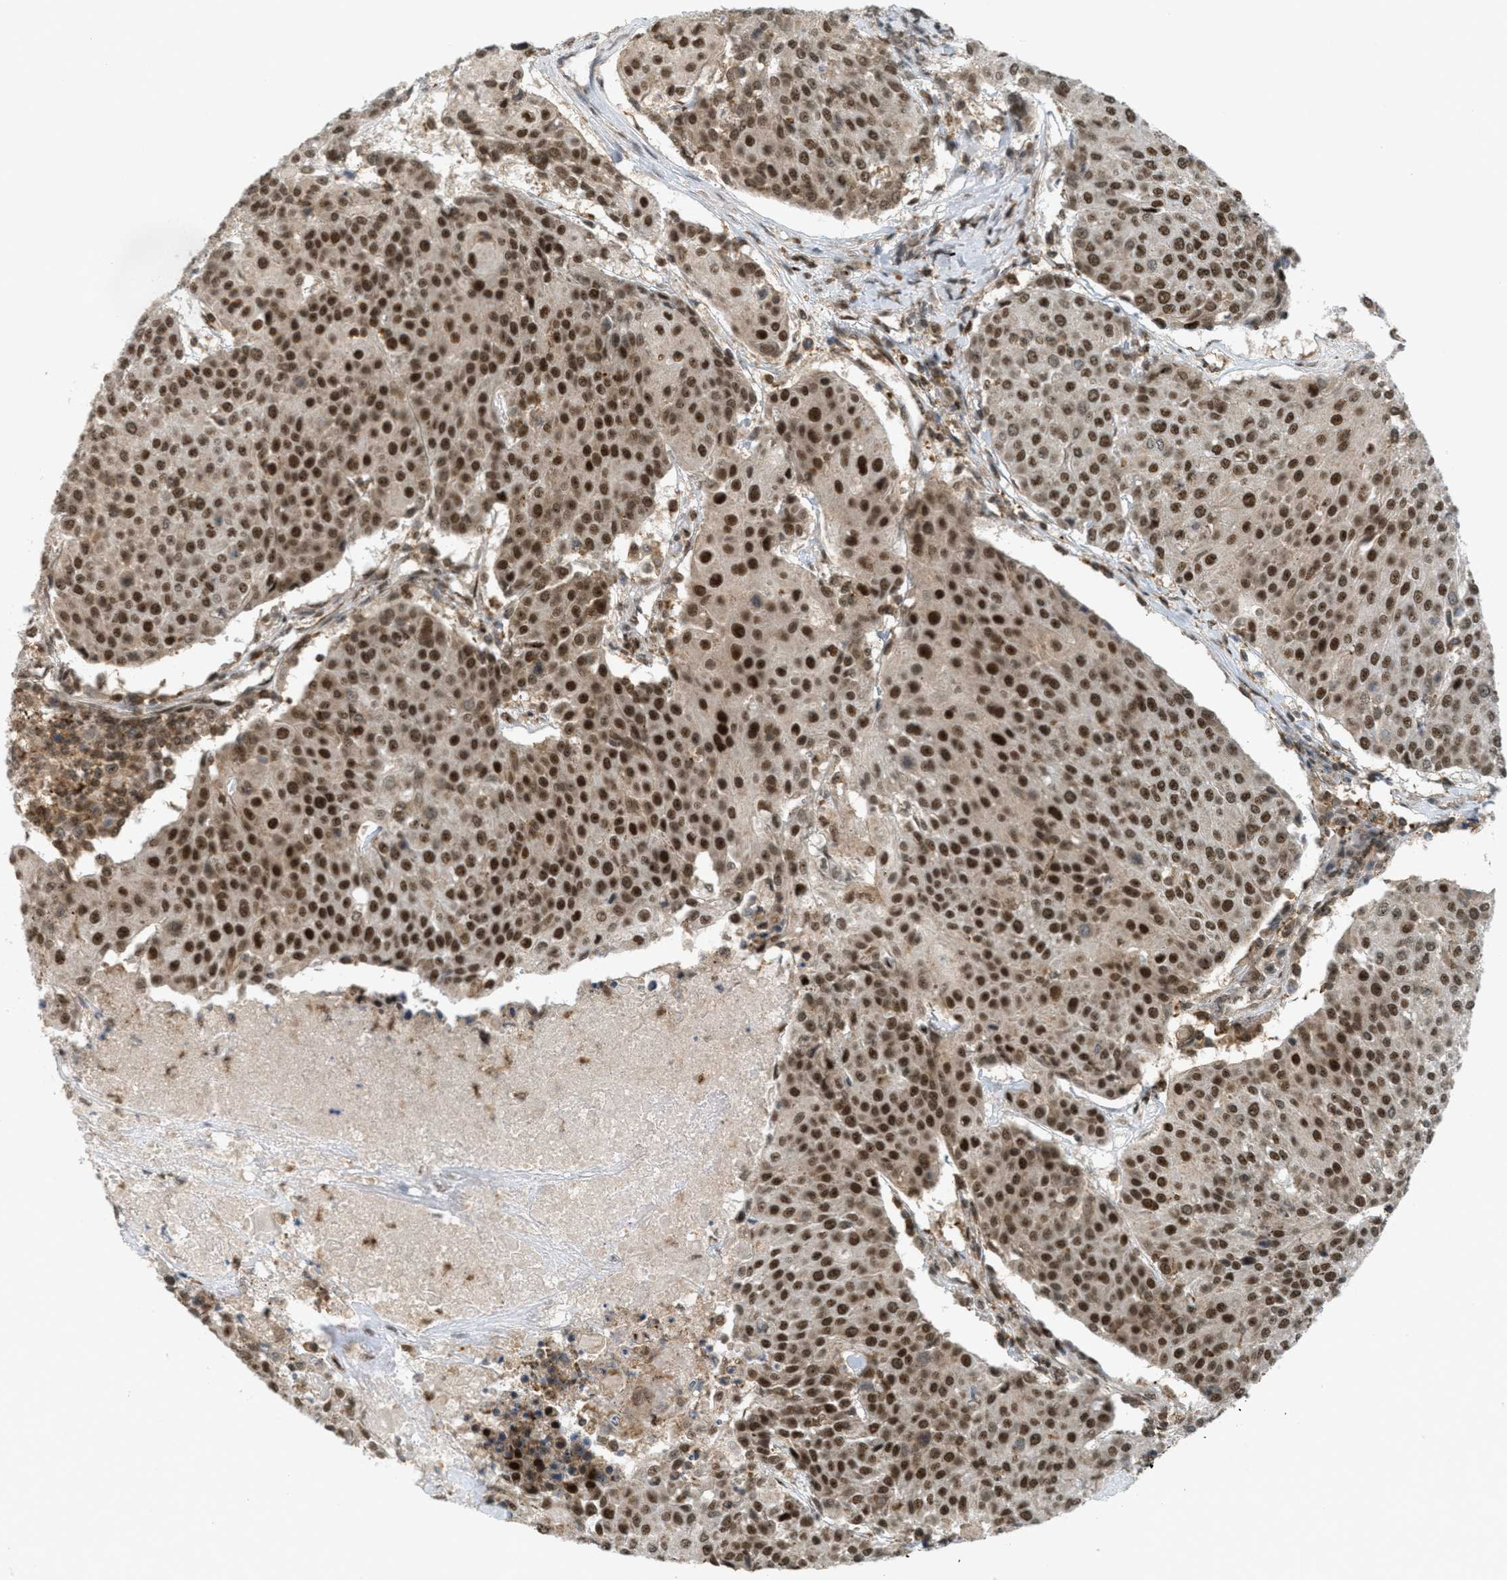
{"staining": {"intensity": "strong", "quantity": ">75%", "location": "cytoplasmic/membranous,nuclear"}, "tissue": "urothelial cancer", "cell_type": "Tumor cells", "image_type": "cancer", "snomed": [{"axis": "morphology", "description": "Urothelial carcinoma, High grade"}, {"axis": "topography", "description": "Urinary bladder"}], "caption": "Immunohistochemistry (IHC) of urothelial carcinoma (high-grade) exhibits high levels of strong cytoplasmic/membranous and nuclear positivity in approximately >75% of tumor cells. Using DAB (brown) and hematoxylin (blue) stains, captured at high magnification using brightfield microscopy.", "gene": "TLK1", "patient": {"sex": "female", "age": 85}}